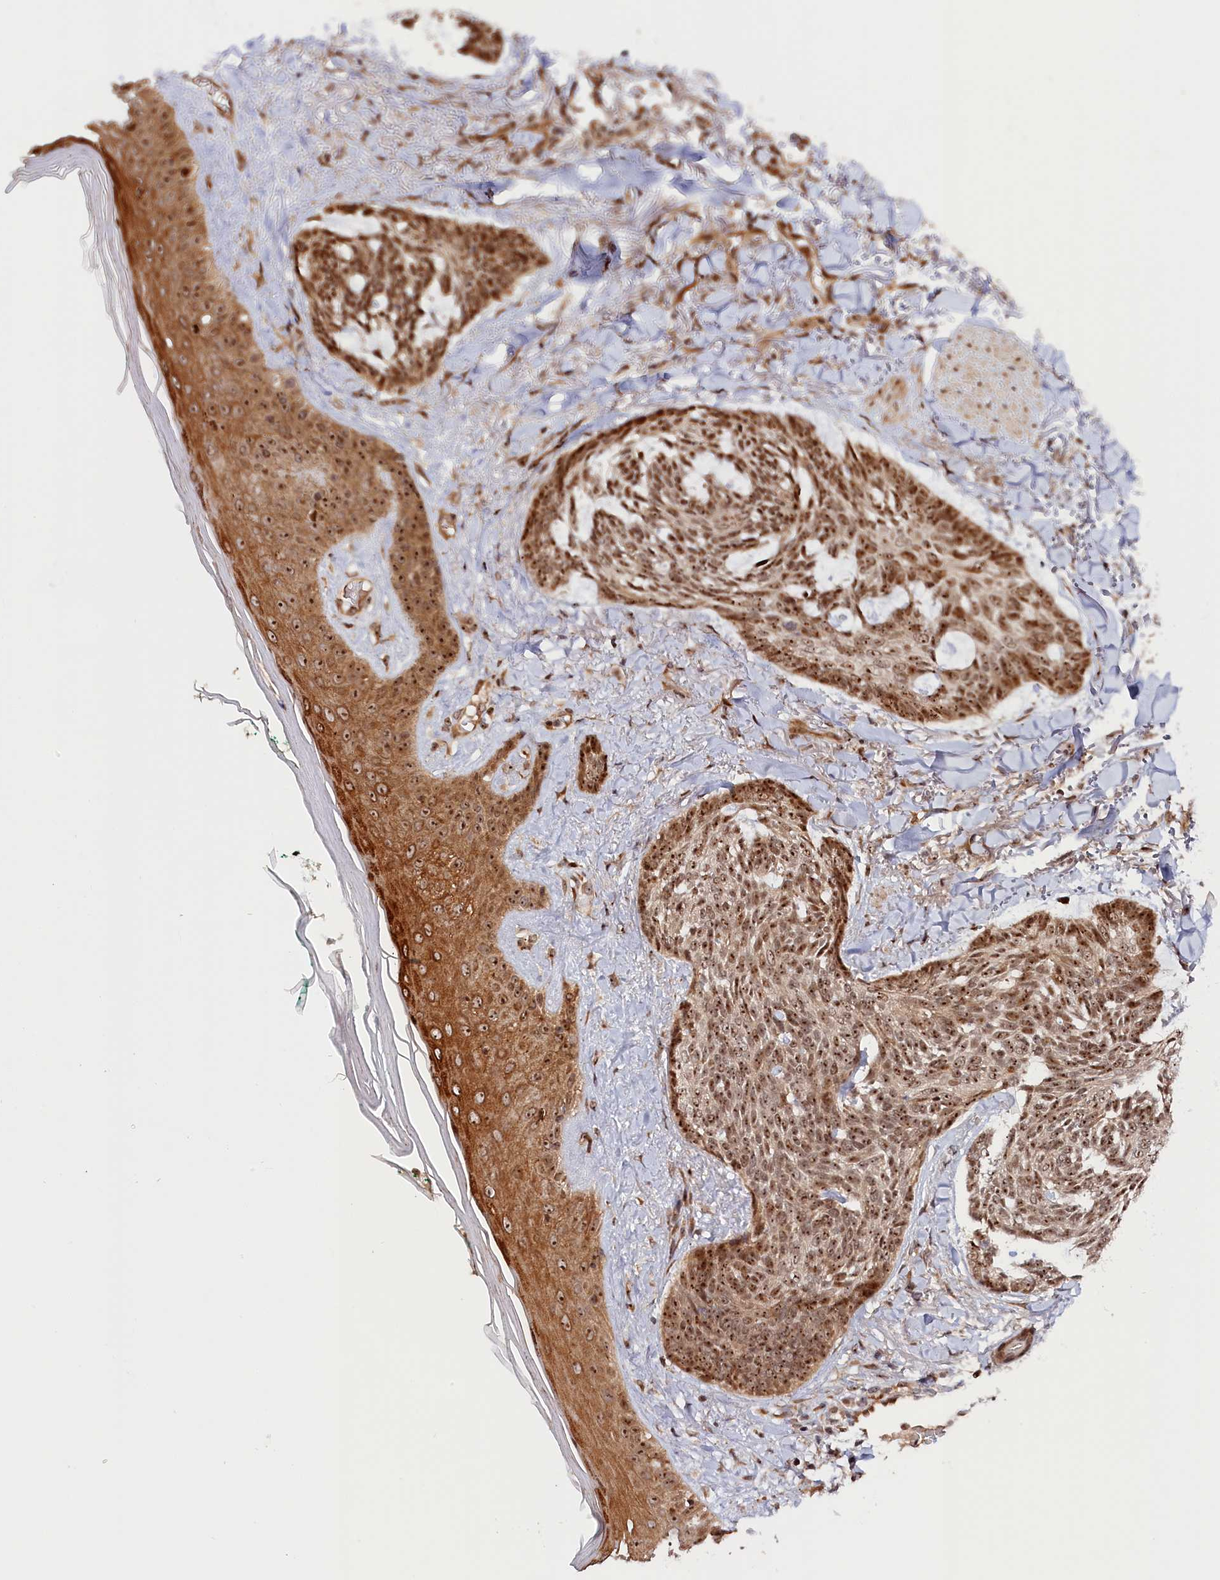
{"staining": {"intensity": "strong", "quantity": ">75%", "location": "cytoplasmic/membranous,nuclear"}, "tissue": "skin cancer", "cell_type": "Tumor cells", "image_type": "cancer", "snomed": [{"axis": "morphology", "description": "Basal cell carcinoma"}, {"axis": "topography", "description": "Skin"}], "caption": "Protein expression by immunohistochemistry exhibits strong cytoplasmic/membranous and nuclear positivity in about >75% of tumor cells in basal cell carcinoma (skin). The staining is performed using DAB brown chromogen to label protein expression. The nuclei are counter-stained blue using hematoxylin.", "gene": "ANKRD24", "patient": {"sex": "male", "age": 43}}